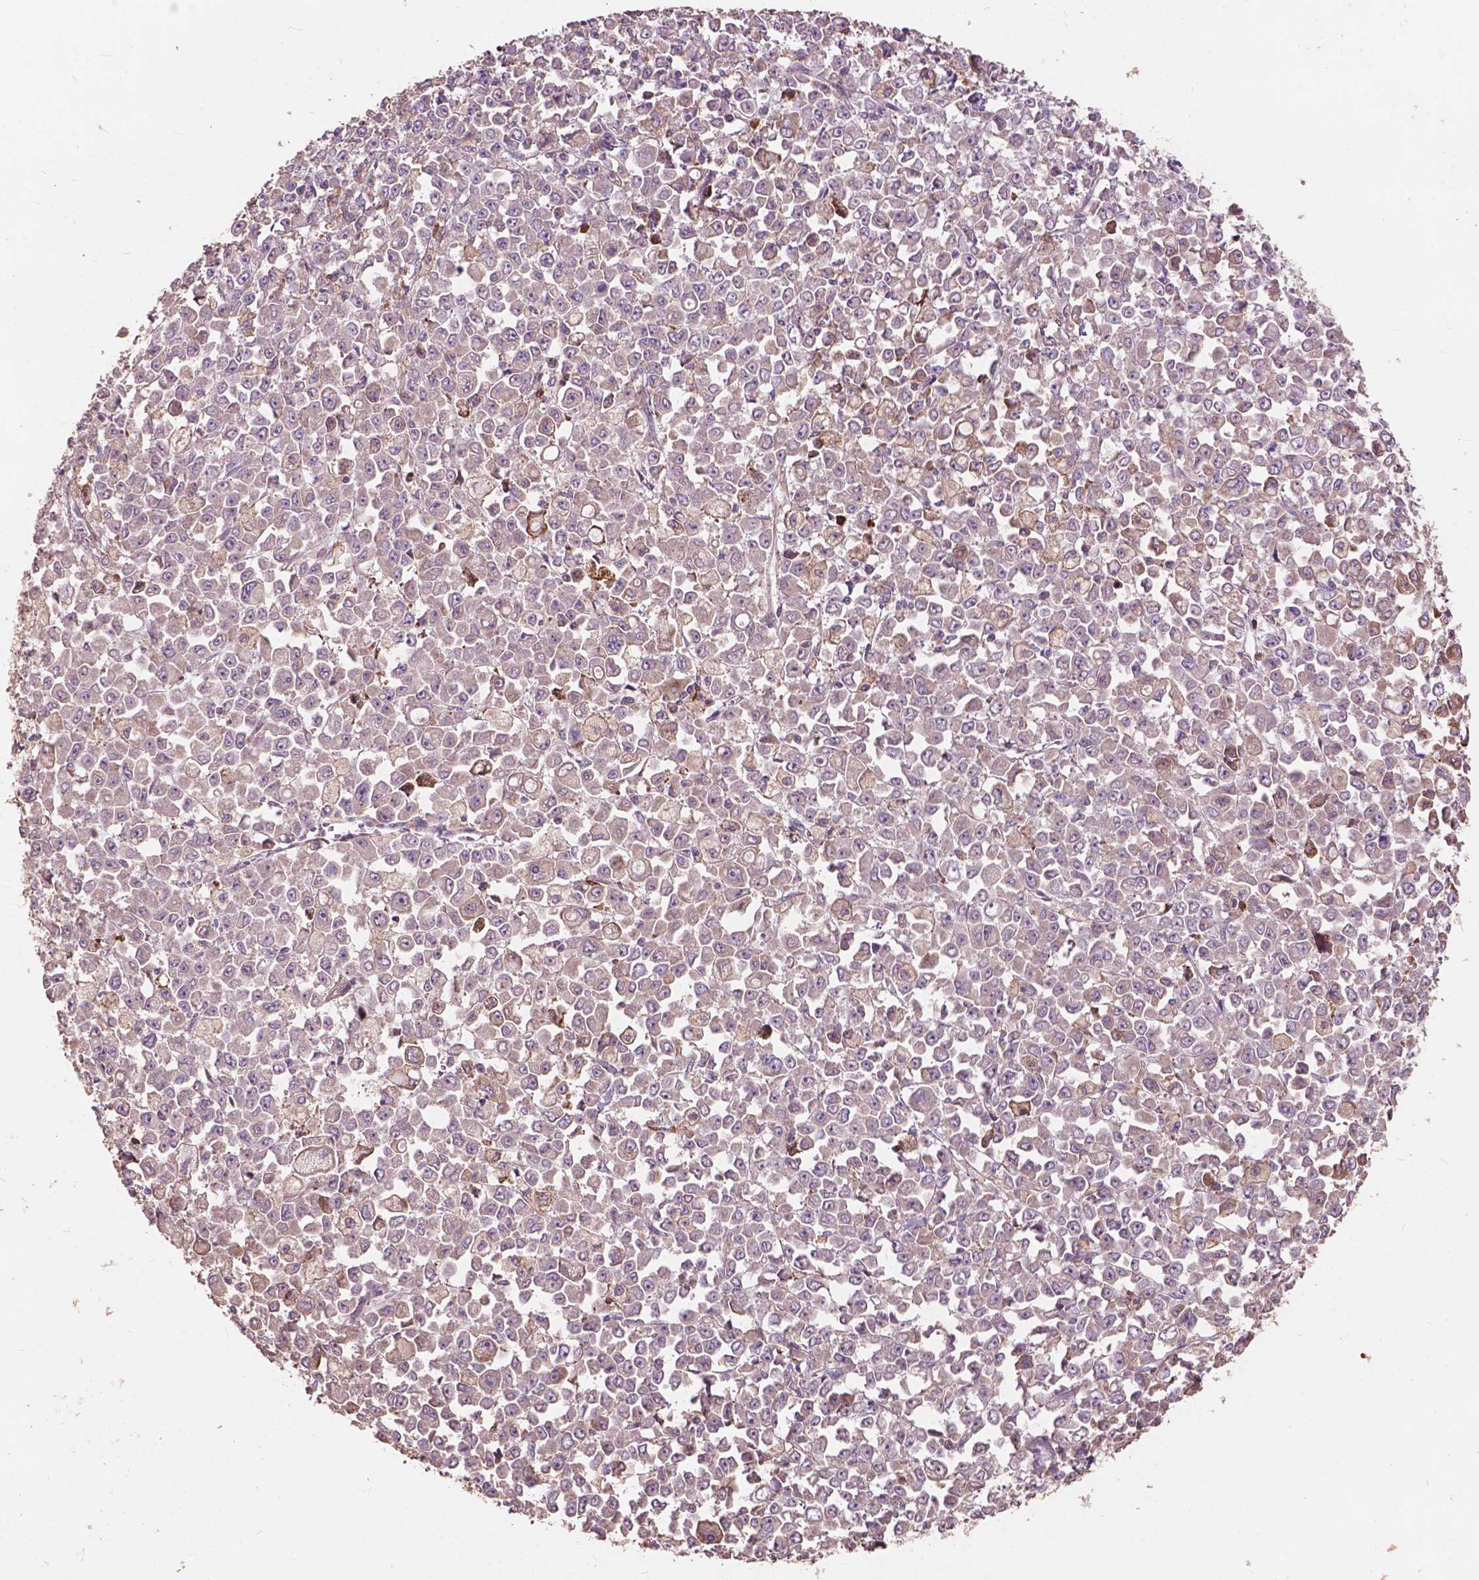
{"staining": {"intensity": "strong", "quantity": "<25%", "location": "cytoplasmic/membranous"}, "tissue": "stomach cancer", "cell_type": "Tumor cells", "image_type": "cancer", "snomed": [{"axis": "morphology", "description": "Adenocarcinoma, NOS"}, {"axis": "topography", "description": "Stomach, upper"}], "caption": "Stomach cancer (adenocarcinoma) stained with a protein marker exhibits strong staining in tumor cells.", "gene": "FNIP1", "patient": {"sex": "male", "age": 70}}